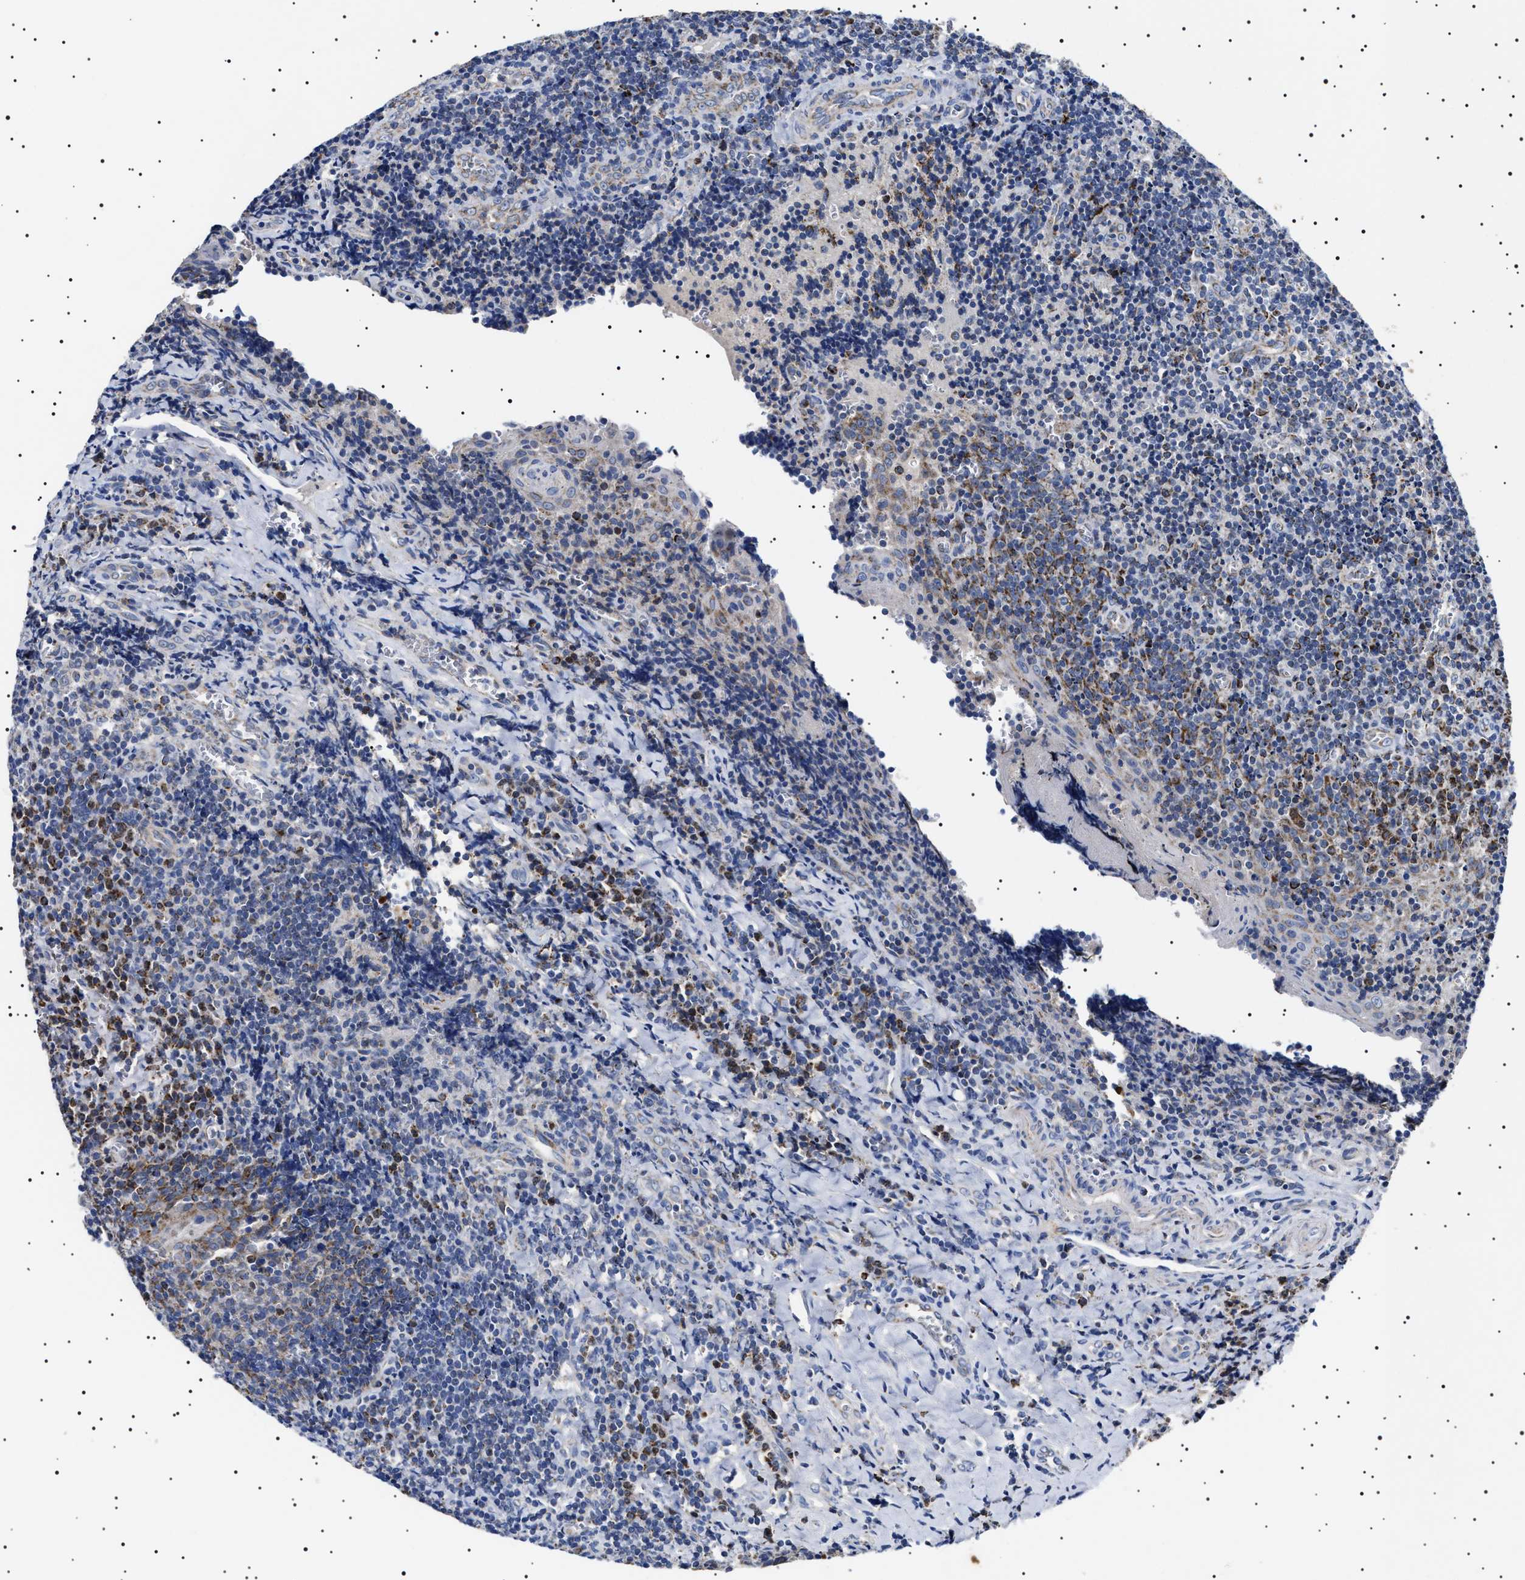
{"staining": {"intensity": "moderate", "quantity": ">75%", "location": "cytoplasmic/membranous"}, "tissue": "tonsil", "cell_type": "Germinal center cells", "image_type": "normal", "snomed": [{"axis": "morphology", "description": "Normal tissue, NOS"}, {"axis": "morphology", "description": "Inflammation, NOS"}, {"axis": "topography", "description": "Tonsil"}], "caption": "Germinal center cells exhibit medium levels of moderate cytoplasmic/membranous positivity in about >75% of cells in benign human tonsil. The staining is performed using DAB (3,3'-diaminobenzidine) brown chromogen to label protein expression. The nuclei are counter-stained blue using hematoxylin.", "gene": "CHRDL2", "patient": {"sex": "female", "age": 31}}